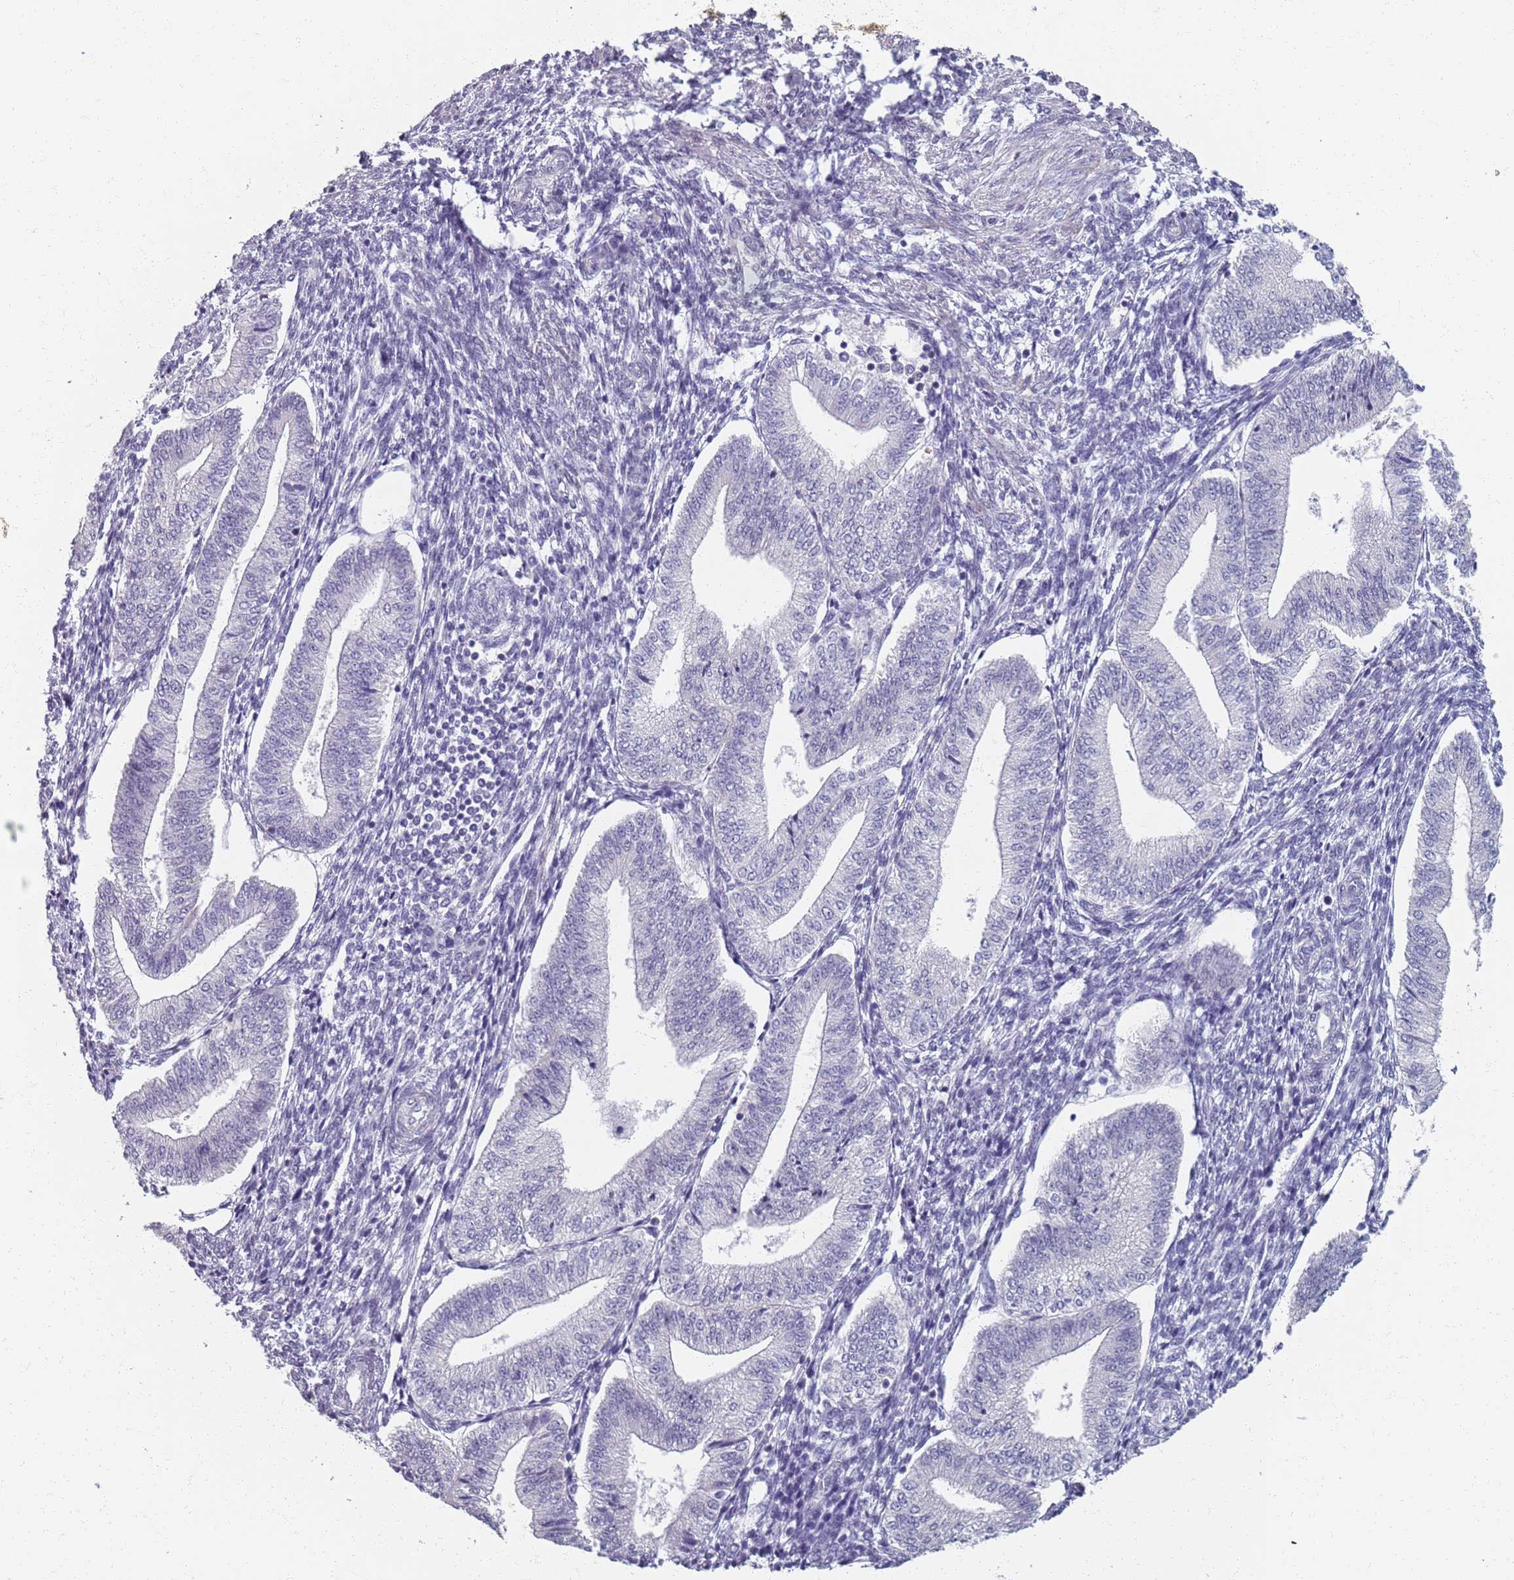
{"staining": {"intensity": "weak", "quantity": "<25%", "location": "nuclear"}, "tissue": "endometrium", "cell_type": "Cells in endometrial stroma", "image_type": "normal", "snomed": [{"axis": "morphology", "description": "Normal tissue, NOS"}, {"axis": "topography", "description": "Endometrium"}], "caption": "DAB (3,3'-diaminobenzidine) immunohistochemical staining of unremarkable endometrium reveals no significant positivity in cells in endometrial stroma. (DAB (3,3'-diaminobenzidine) immunohistochemistry (IHC) with hematoxylin counter stain).", "gene": "SAMD1", "patient": {"sex": "female", "age": 34}}